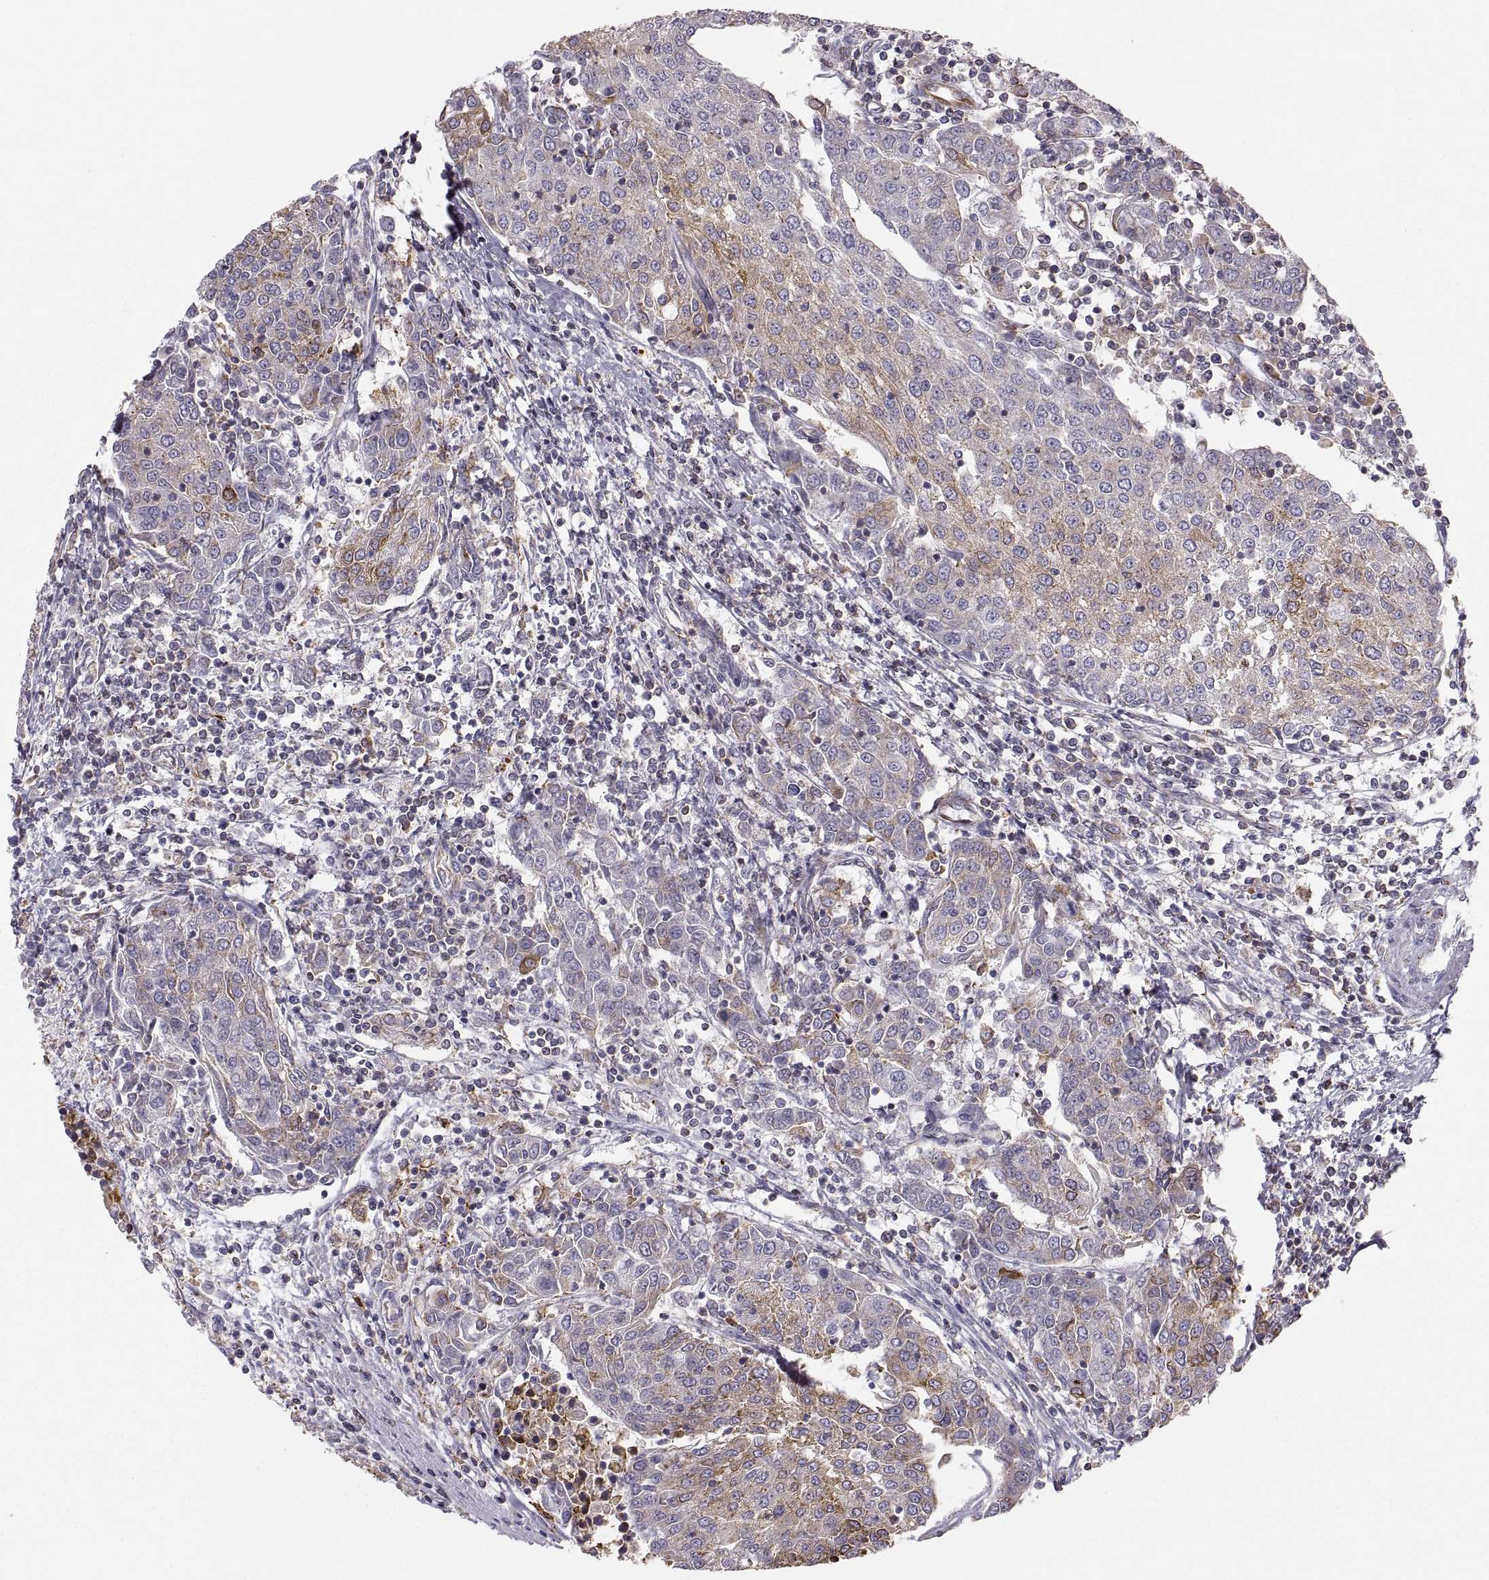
{"staining": {"intensity": "moderate", "quantity": "<25%", "location": "cytoplasmic/membranous"}, "tissue": "urothelial cancer", "cell_type": "Tumor cells", "image_type": "cancer", "snomed": [{"axis": "morphology", "description": "Urothelial carcinoma, High grade"}, {"axis": "topography", "description": "Urinary bladder"}], "caption": "Protein staining shows moderate cytoplasmic/membranous staining in approximately <25% of tumor cells in urothelial carcinoma (high-grade).", "gene": "ERO1A", "patient": {"sex": "female", "age": 85}}